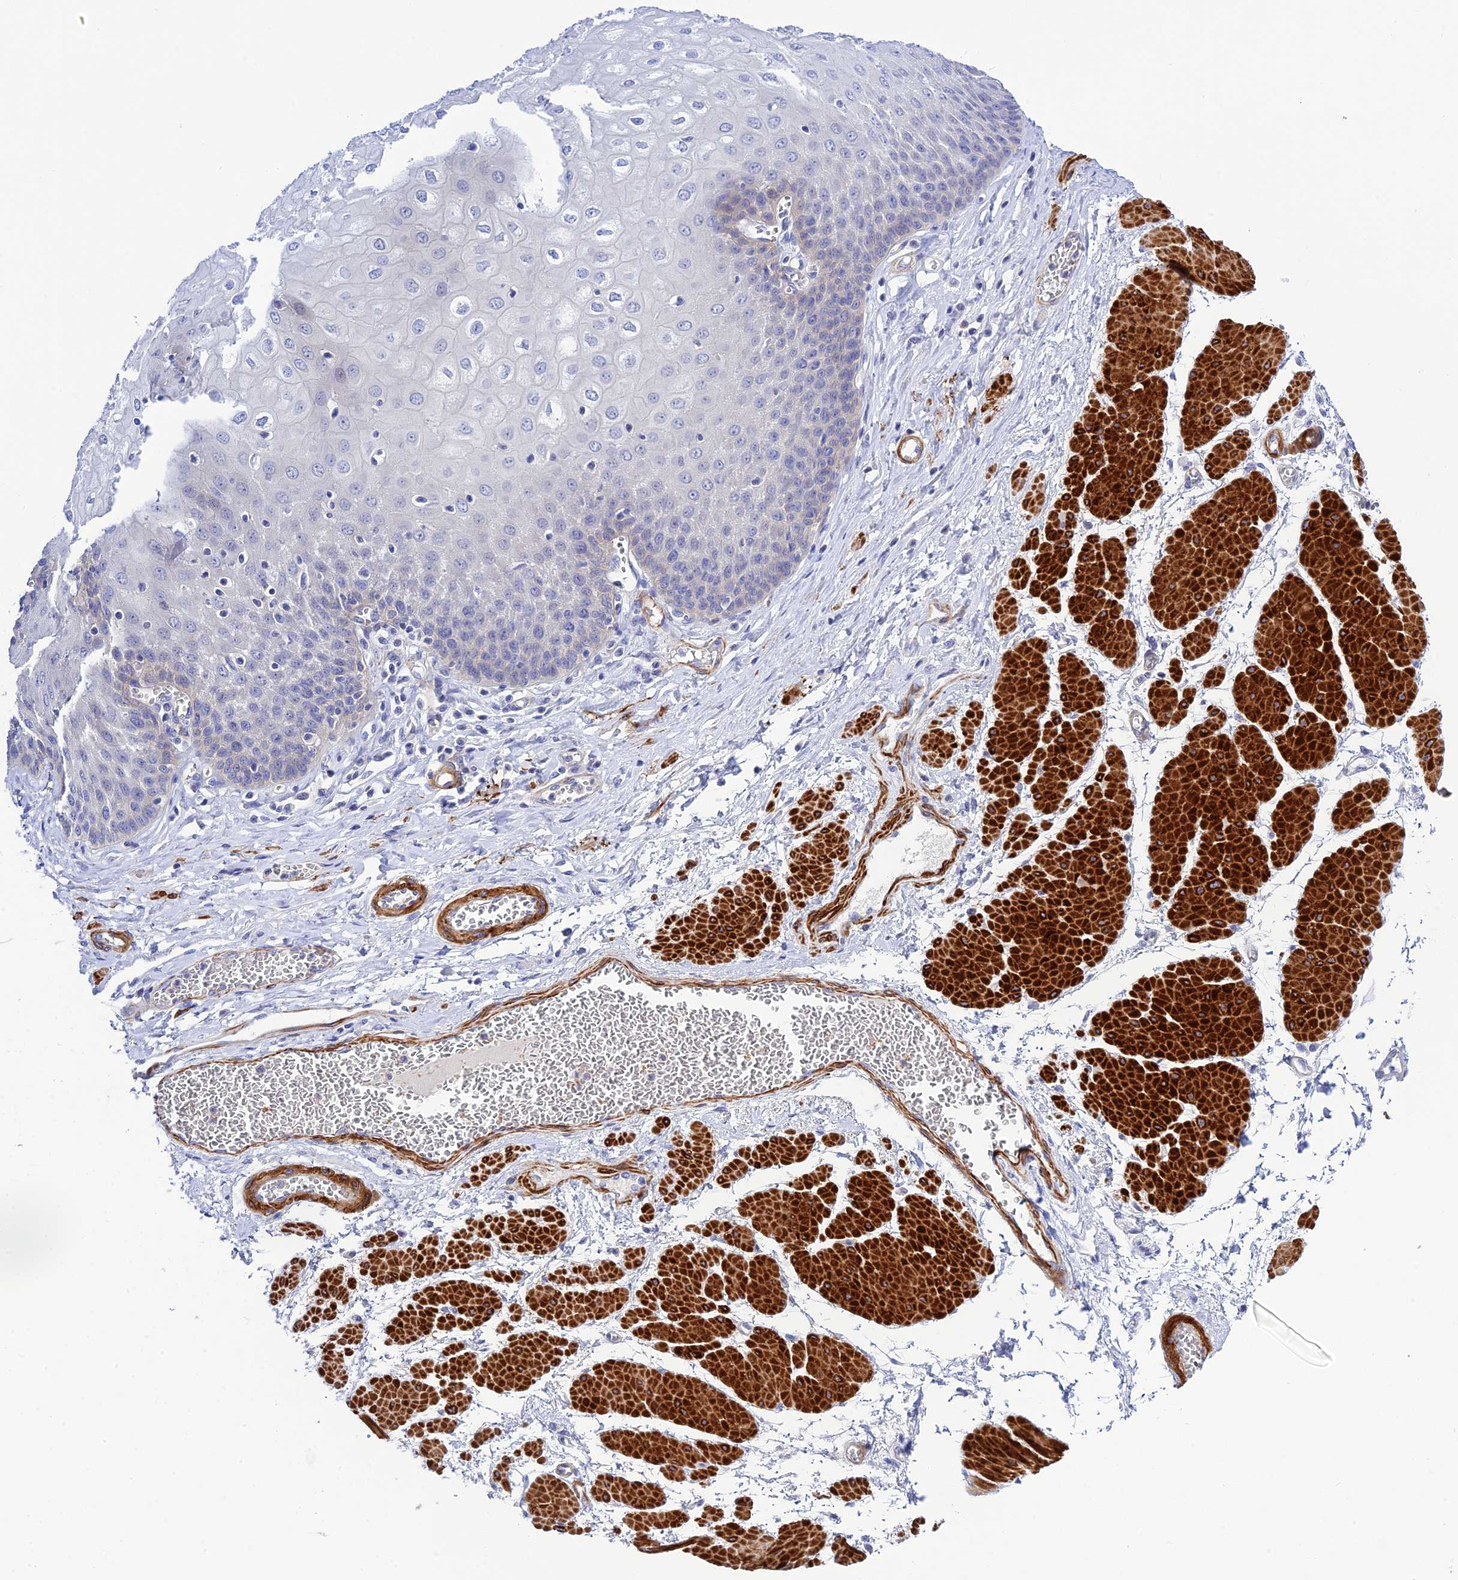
{"staining": {"intensity": "negative", "quantity": "none", "location": "none"}, "tissue": "esophagus", "cell_type": "Squamous epithelial cells", "image_type": "normal", "snomed": [{"axis": "morphology", "description": "Normal tissue, NOS"}, {"axis": "topography", "description": "Esophagus"}], "caption": "Immunohistochemistry photomicrograph of normal human esophagus stained for a protein (brown), which reveals no positivity in squamous epithelial cells.", "gene": "ZDHHC16", "patient": {"sex": "male", "age": 60}}